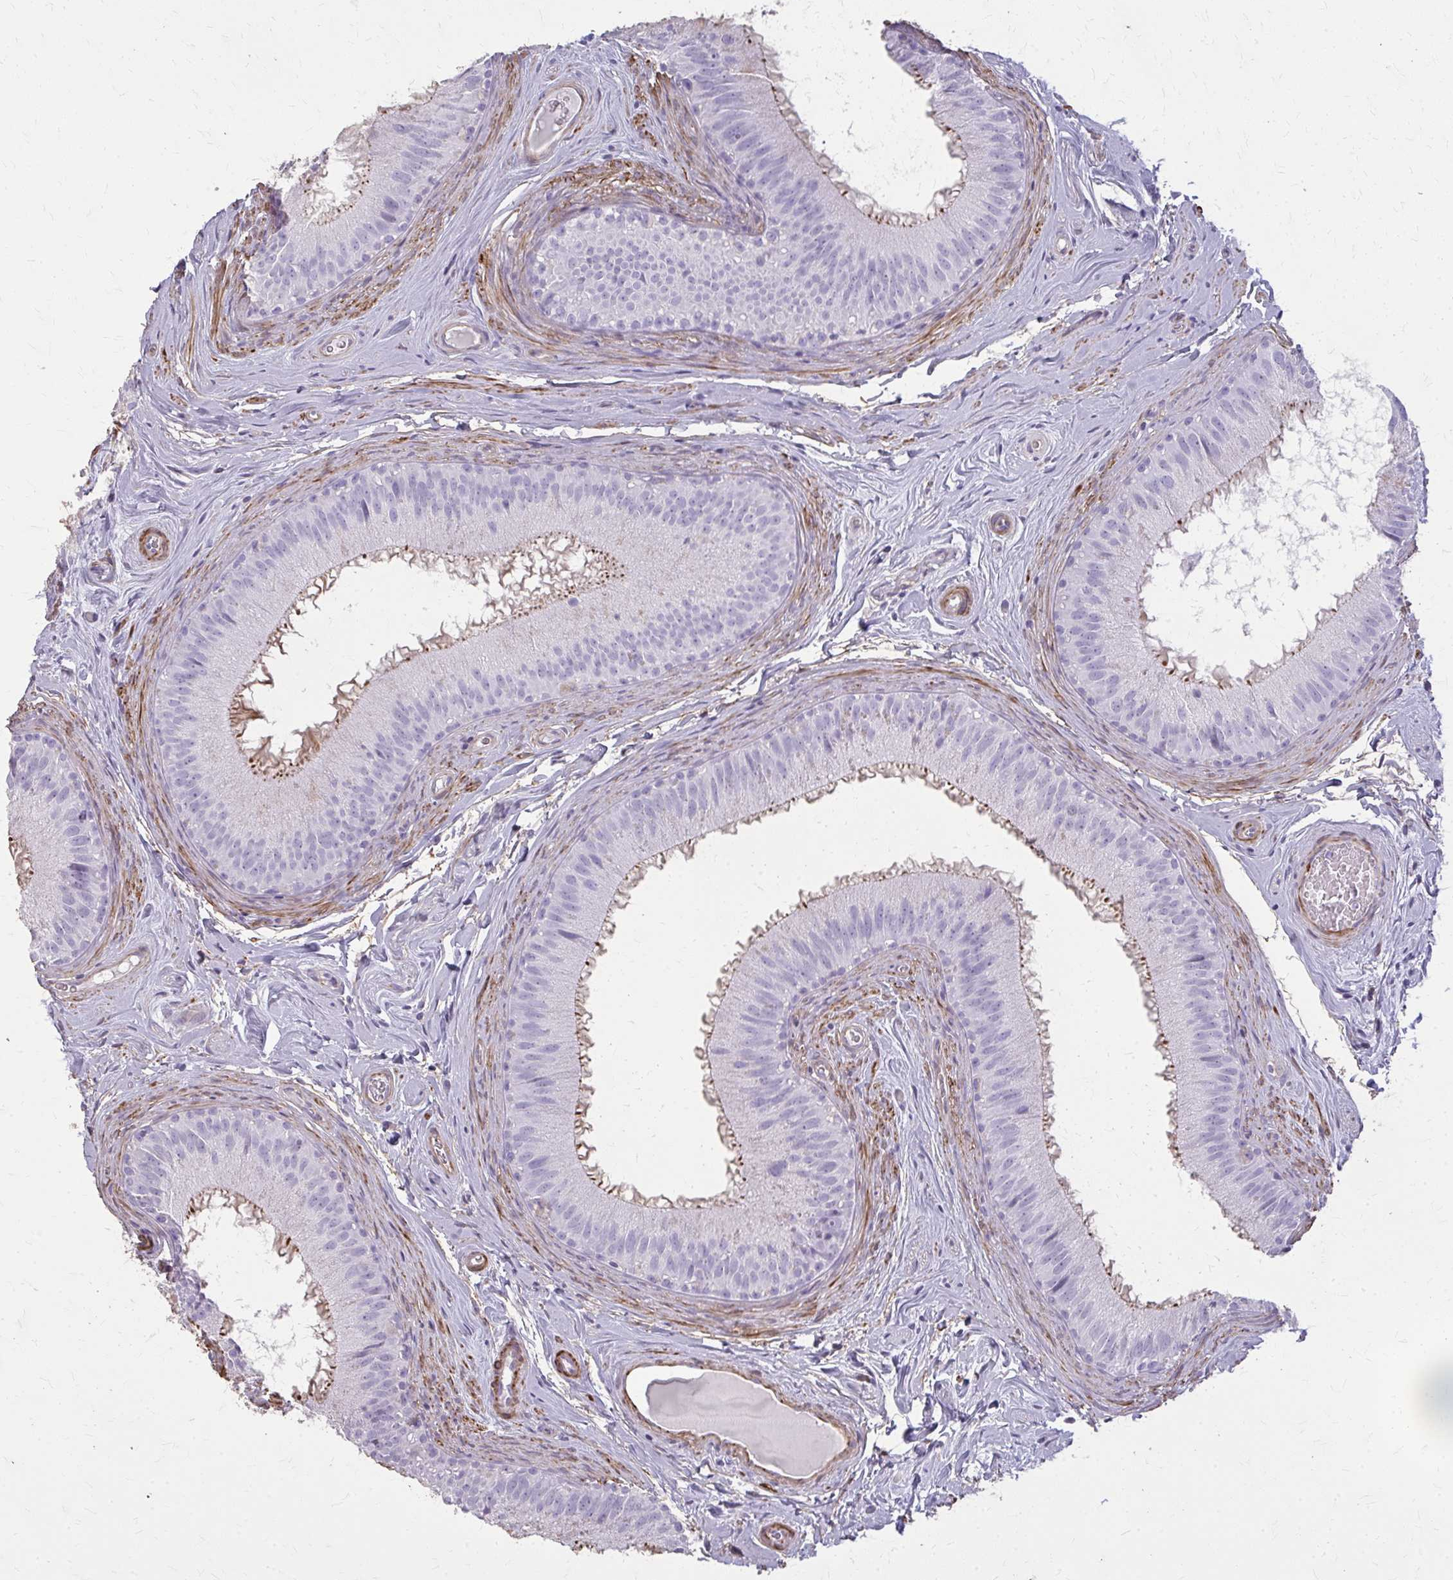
{"staining": {"intensity": "weak", "quantity": "25%-75%", "location": "cytoplasmic/membranous"}, "tissue": "epididymis", "cell_type": "Glandular cells", "image_type": "normal", "snomed": [{"axis": "morphology", "description": "Normal tissue, NOS"}, {"axis": "topography", "description": "Epididymis"}], "caption": "Glandular cells reveal weak cytoplasmic/membranous staining in about 25%-75% of cells in unremarkable epididymis.", "gene": "TENM4", "patient": {"sex": "male", "age": 44}}